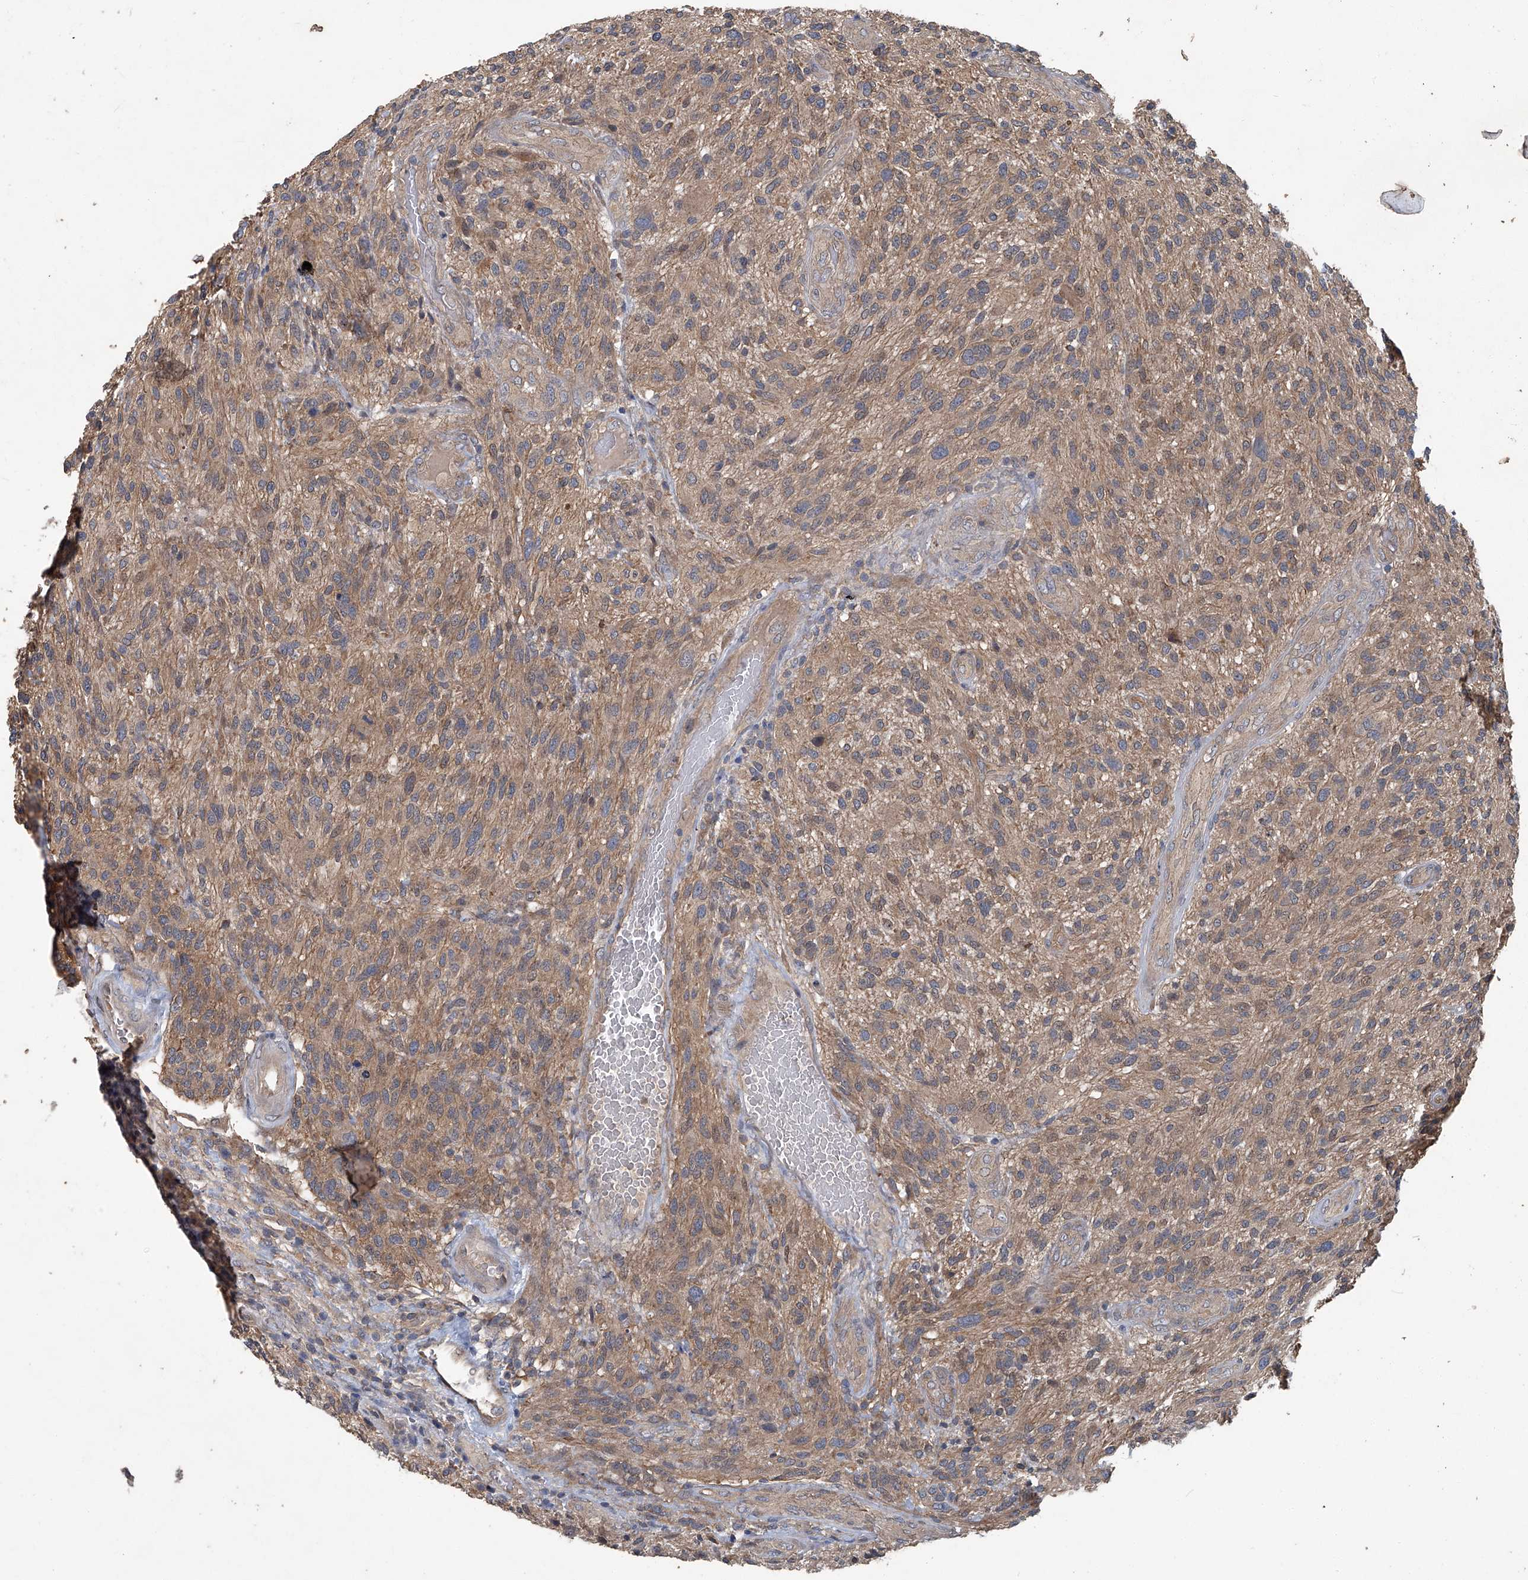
{"staining": {"intensity": "moderate", "quantity": ">75%", "location": "cytoplasmic/membranous"}, "tissue": "glioma", "cell_type": "Tumor cells", "image_type": "cancer", "snomed": [{"axis": "morphology", "description": "Glioma, malignant, High grade"}, {"axis": "topography", "description": "Brain"}], "caption": "IHC micrograph of neoplastic tissue: glioma stained using immunohistochemistry (IHC) displays medium levels of moderate protein expression localized specifically in the cytoplasmic/membranous of tumor cells, appearing as a cytoplasmic/membranous brown color.", "gene": "ANKRD34A", "patient": {"sex": "male", "age": 47}}